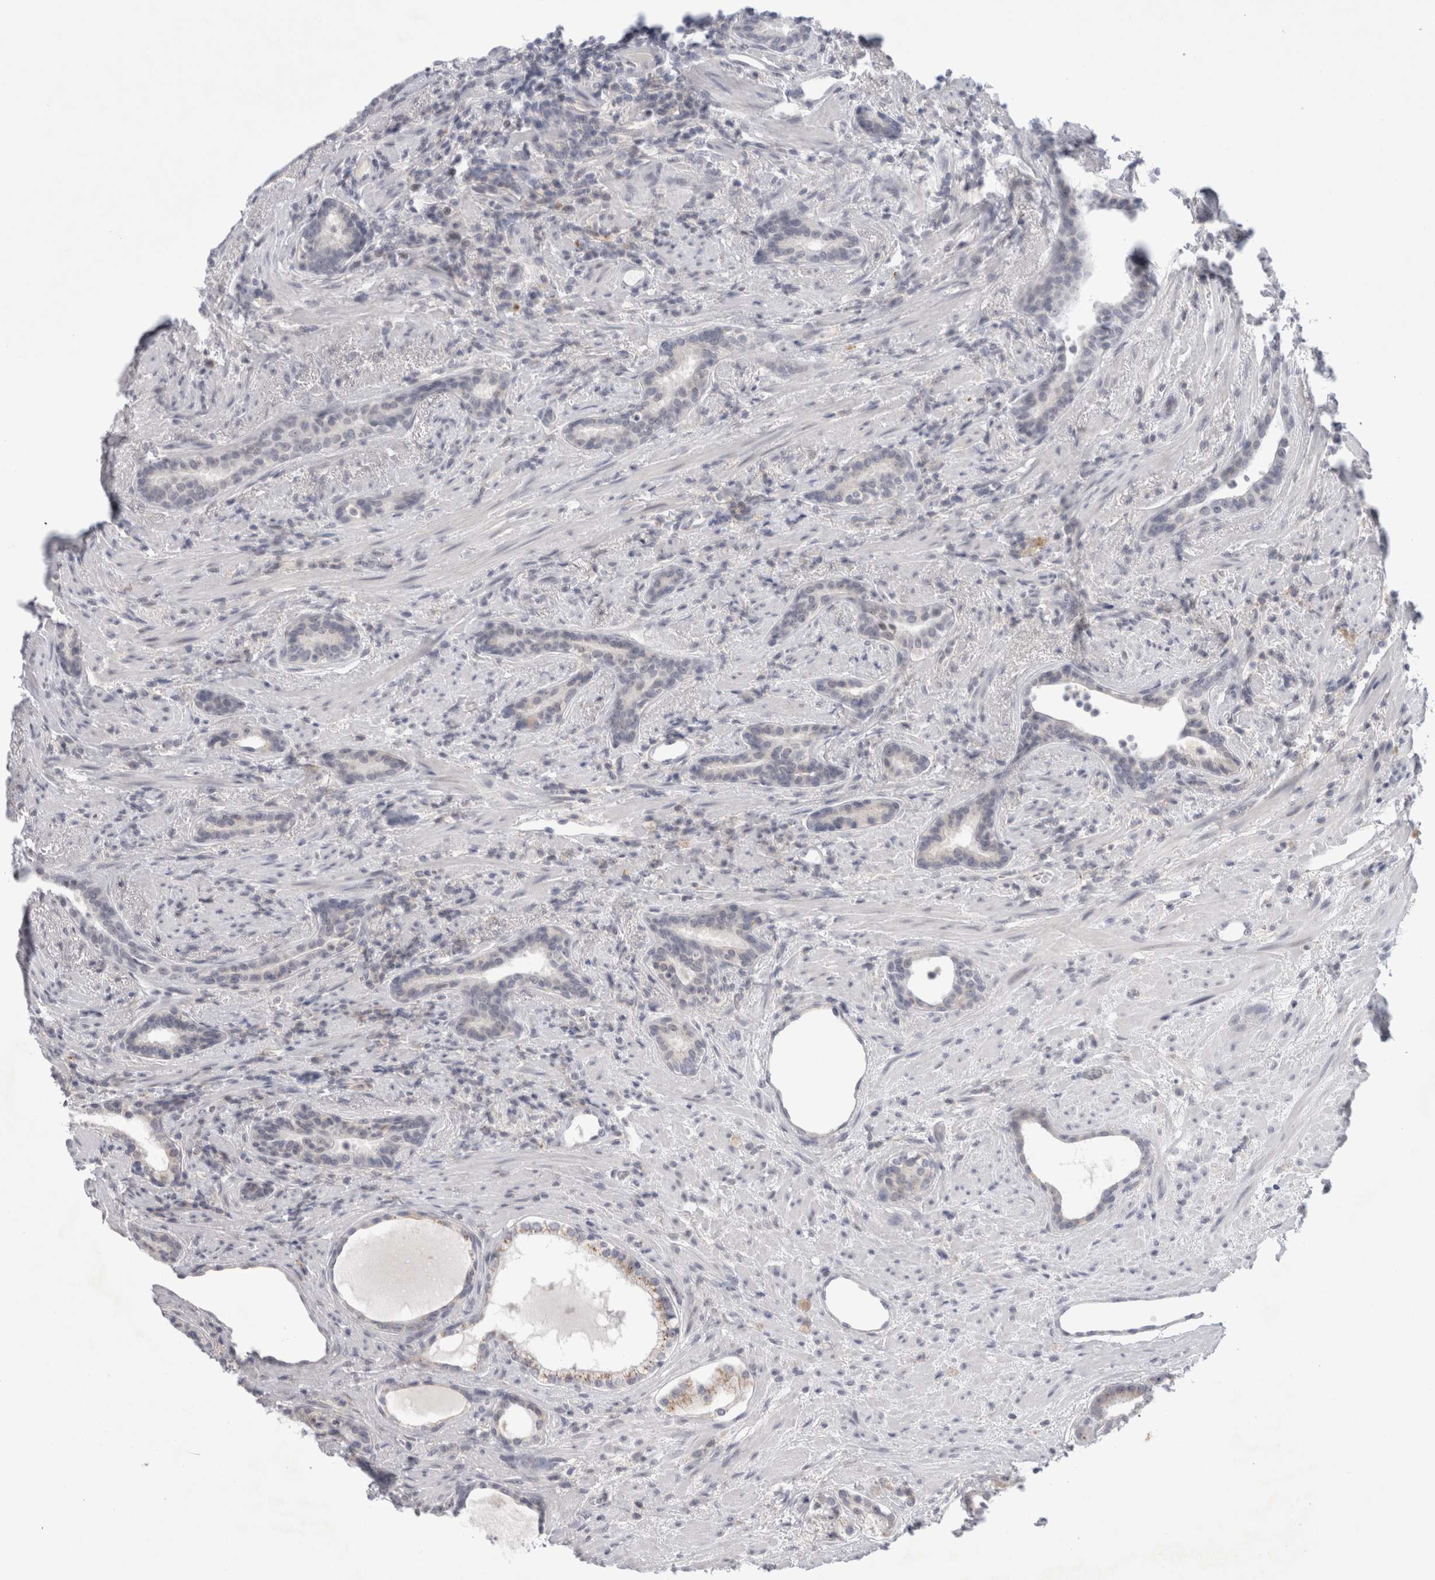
{"staining": {"intensity": "moderate", "quantity": "25%-75%", "location": "cytoplasmic/membranous,nuclear"}, "tissue": "prostate cancer", "cell_type": "Tumor cells", "image_type": "cancer", "snomed": [{"axis": "morphology", "description": "Adenocarcinoma, High grade"}, {"axis": "topography", "description": "Prostate"}], "caption": "This histopathology image demonstrates prostate cancer (adenocarcinoma (high-grade)) stained with IHC to label a protein in brown. The cytoplasmic/membranous and nuclear of tumor cells show moderate positivity for the protein. Nuclei are counter-stained blue.", "gene": "CERS5", "patient": {"sex": "male", "age": 71}}